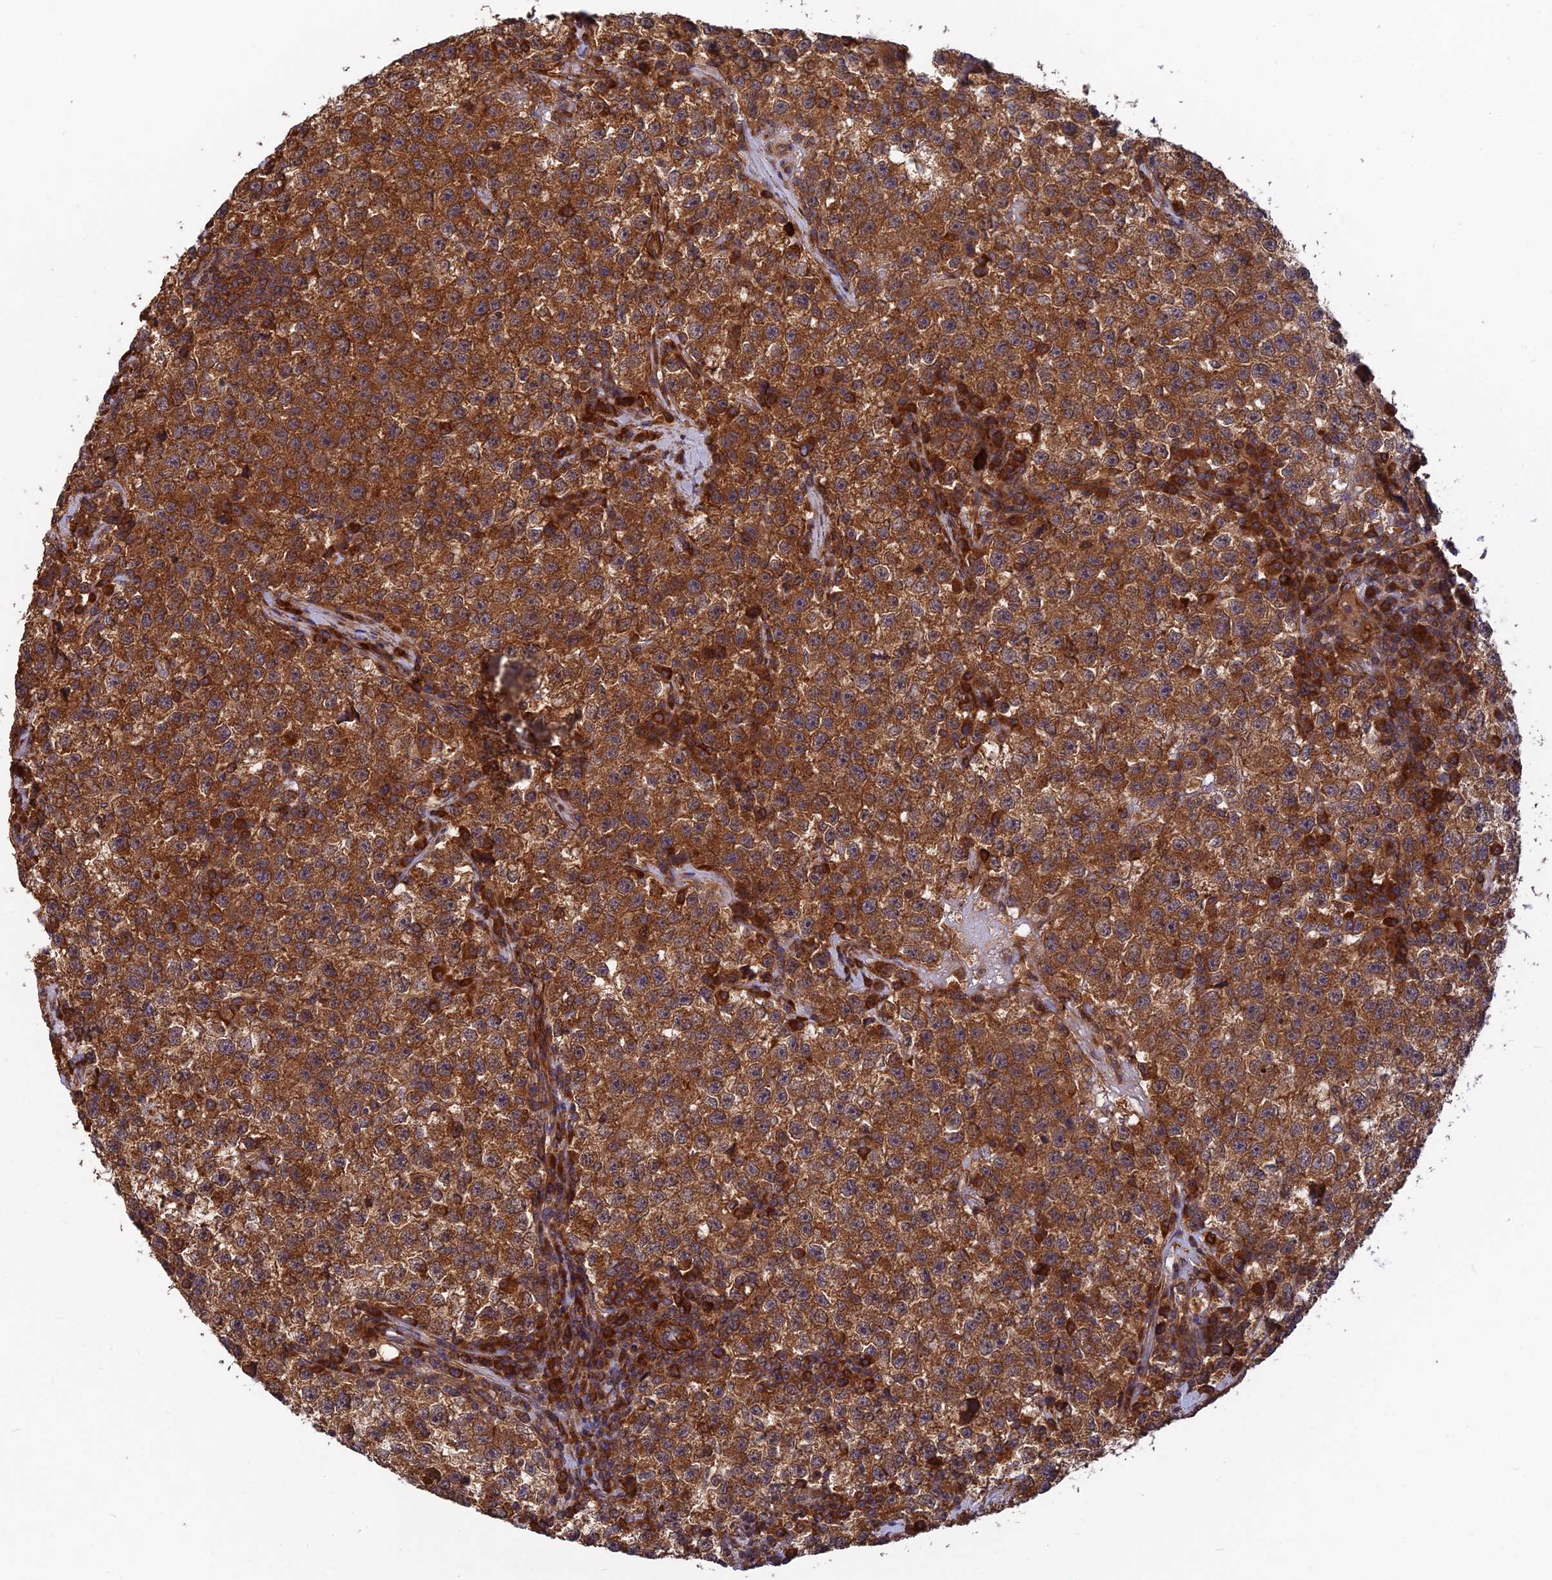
{"staining": {"intensity": "strong", "quantity": ">75%", "location": "cytoplasmic/membranous"}, "tissue": "testis cancer", "cell_type": "Tumor cells", "image_type": "cancer", "snomed": [{"axis": "morphology", "description": "Seminoma, NOS"}, {"axis": "topography", "description": "Testis"}], "caption": "Protein expression analysis of testis cancer displays strong cytoplasmic/membranous positivity in approximately >75% of tumor cells. Immunohistochemistry stains the protein of interest in brown and the nuclei are stained blue.", "gene": "RELCH", "patient": {"sex": "male", "age": 22}}